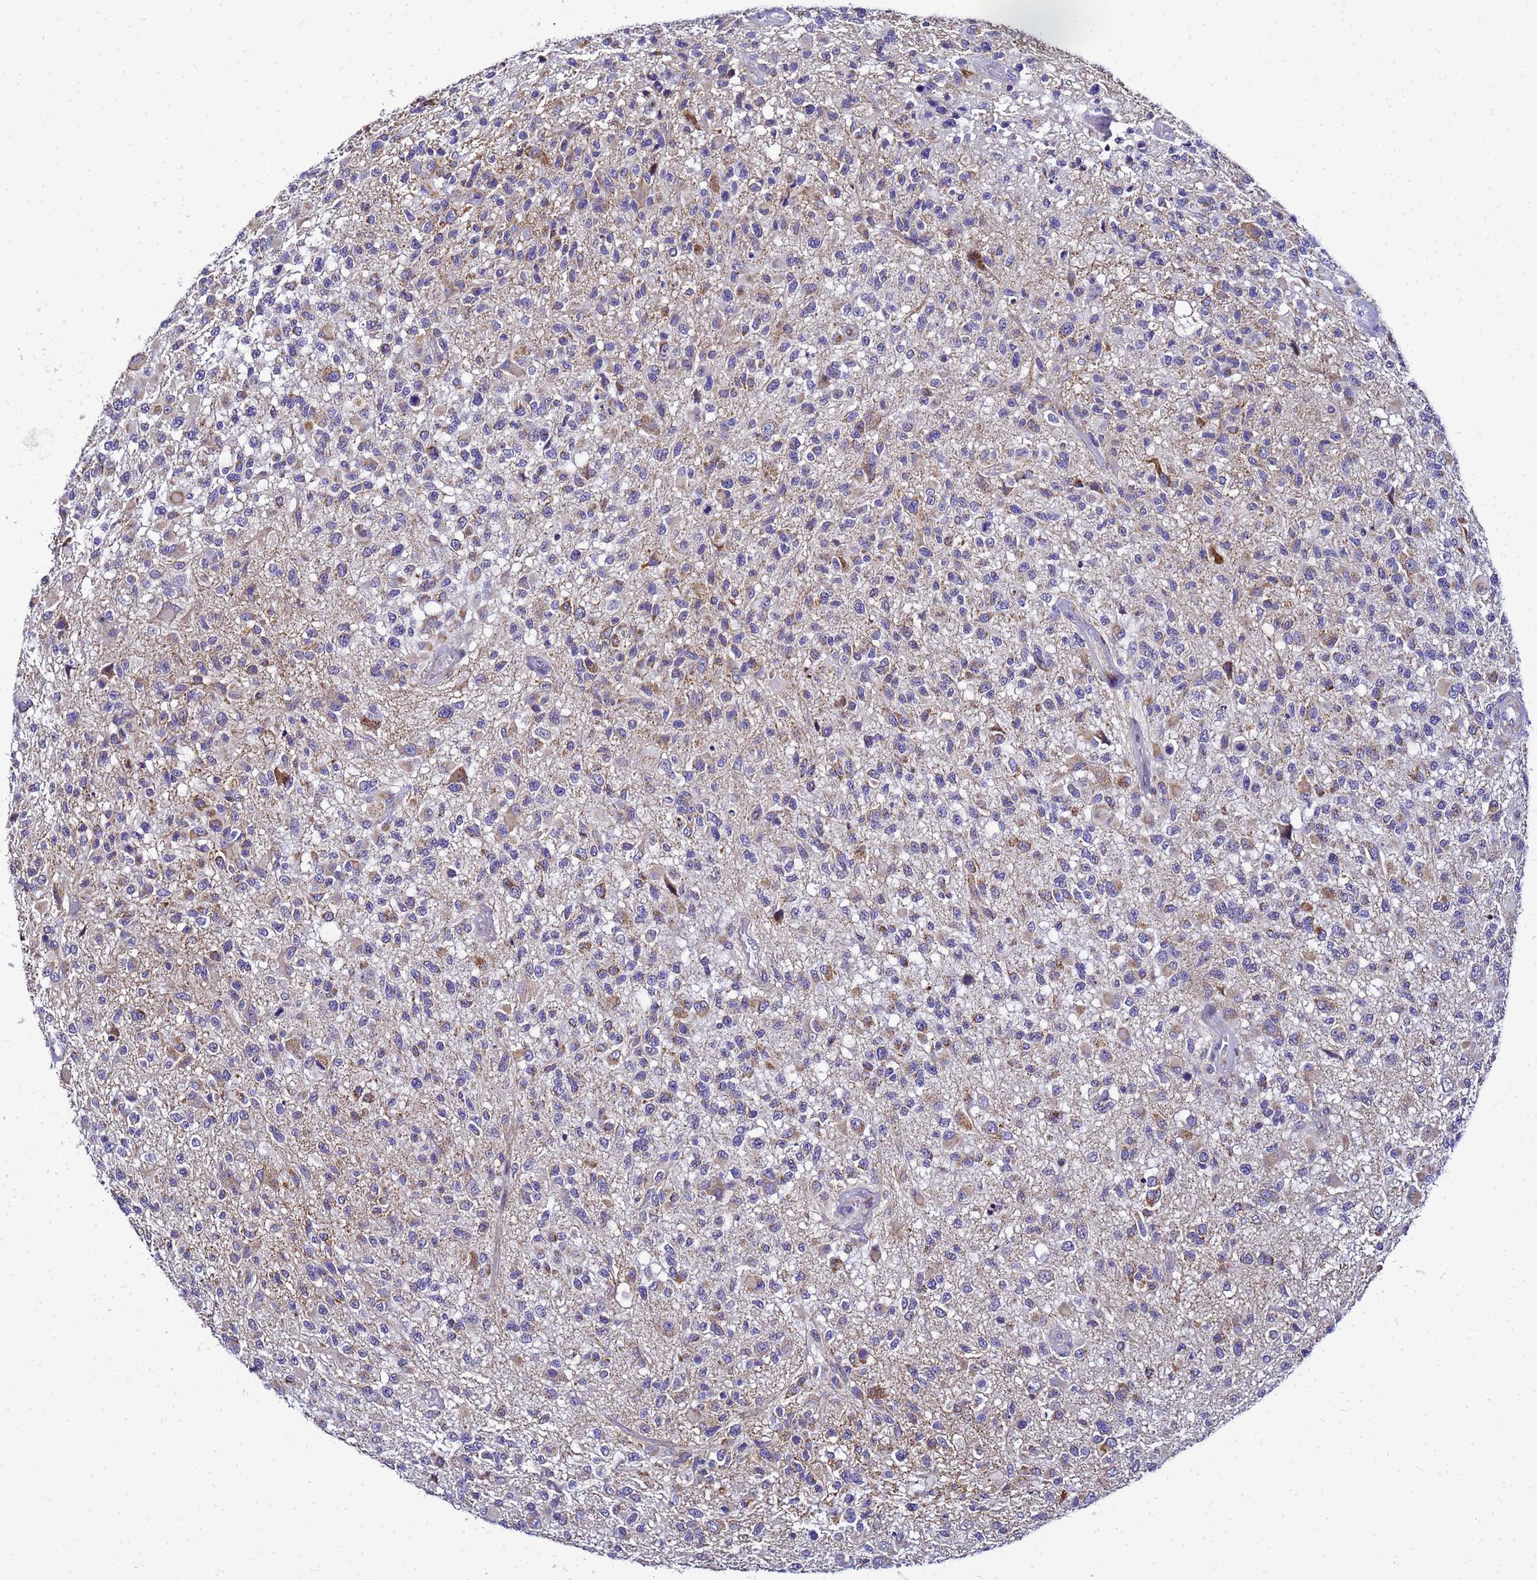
{"staining": {"intensity": "moderate", "quantity": "<25%", "location": "cytoplasmic/membranous"}, "tissue": "glioma", "cell_type": "Tumor cells", "image_type": "cancer", "snomed": [{"axis": "morphology", "description": "Glioma, malignant, High grade"}, {"axis": "morphology", "description": "Glioblastoma, NOS"}, {"axis": "topography", "description": "Brain"}], "caption": "Protein staining of glioblastoma tissue displays moderate cytoplasmic/membranous expression in about <25% of tumor cells.", "gene": "HIGD2A", "patient": {"sex": "male", "age": 60}}